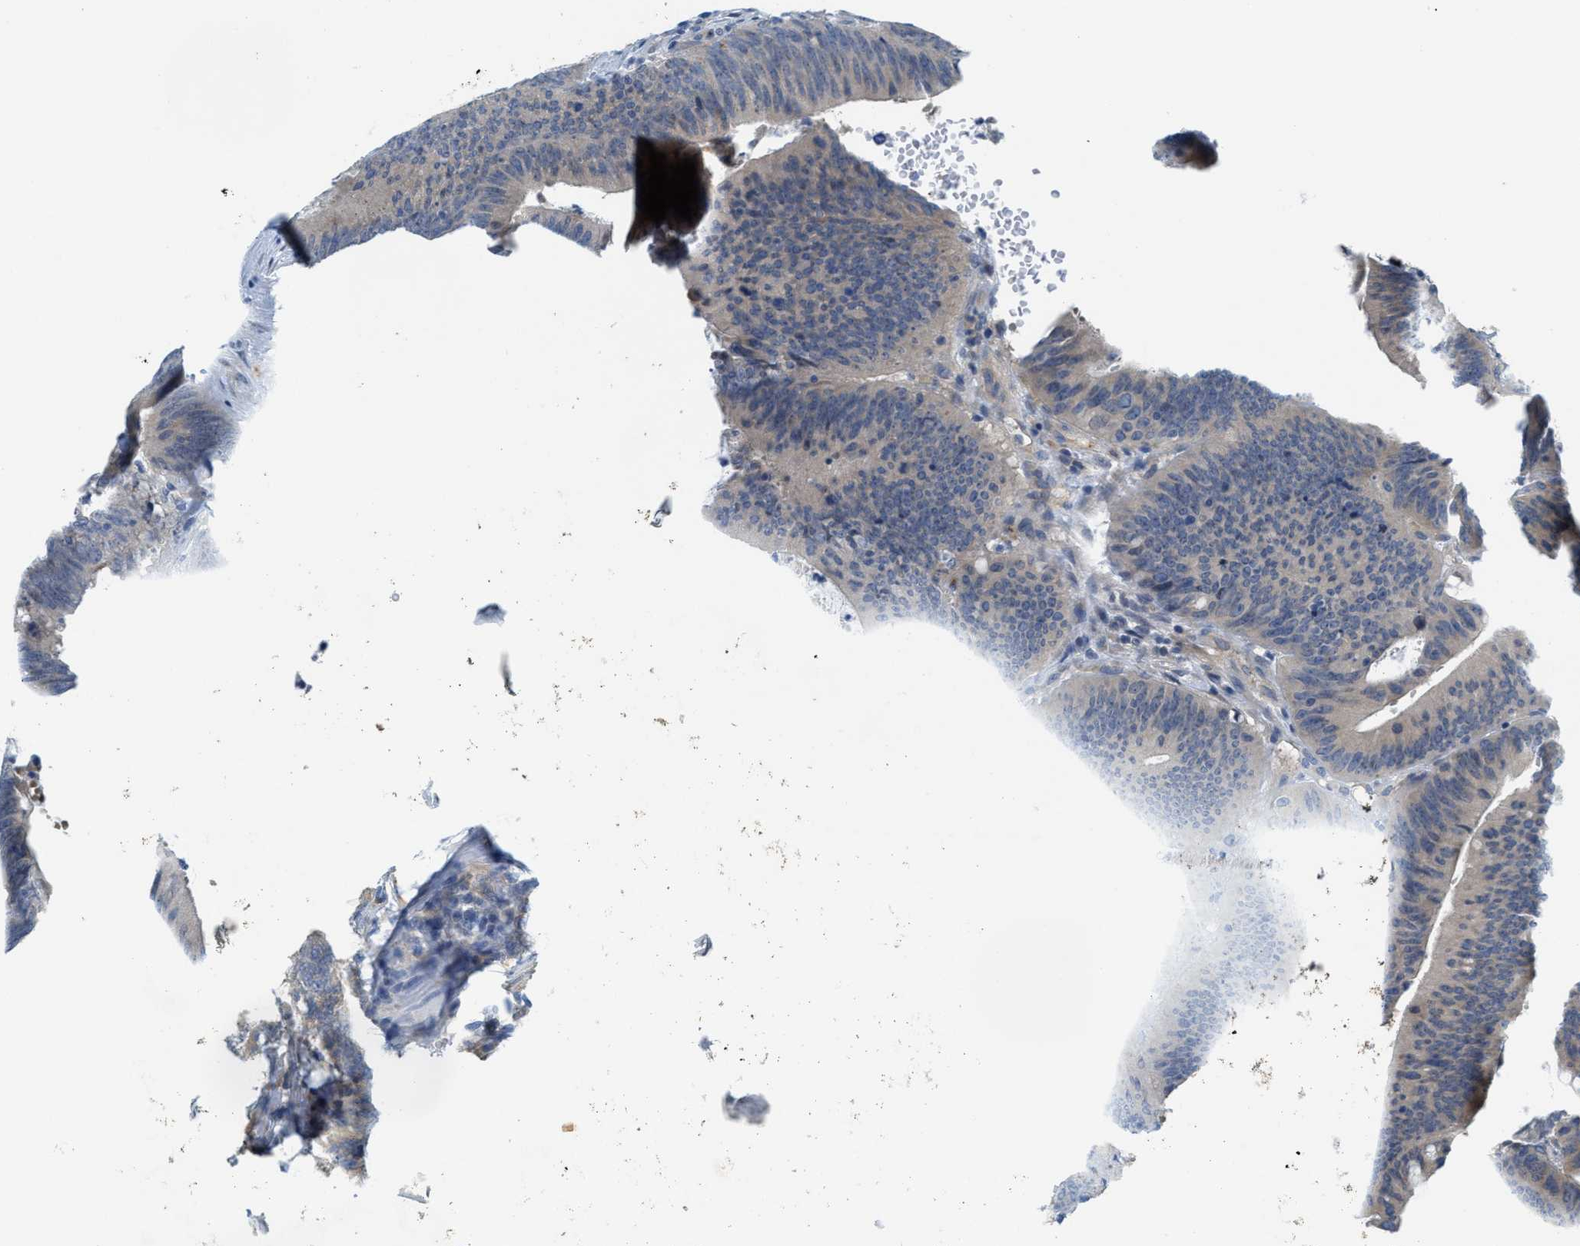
{"staining": {"intensity": "negative", "quantity": "none", "location": "none"}, "tissue": "colorectal cancer", "cell_type": "Tumor cells", "image_type": "cancer", "snomed": [{"axis": "morphology", "description": "Normal tissue, NOS"}, {"axis": "morphology", "description": "Adenocarcinoma, NOS"}, {"axis": "topography", "description": "Rectum"}], "caption": "An immunohistochemistry micrograph of colorectal adenocarcinoma is shown. There is no staining in tumor cells of colorectal adenocarcinoma.", "gene": "KLHDC10", "patient": {"sex": "female", "age": 66}}